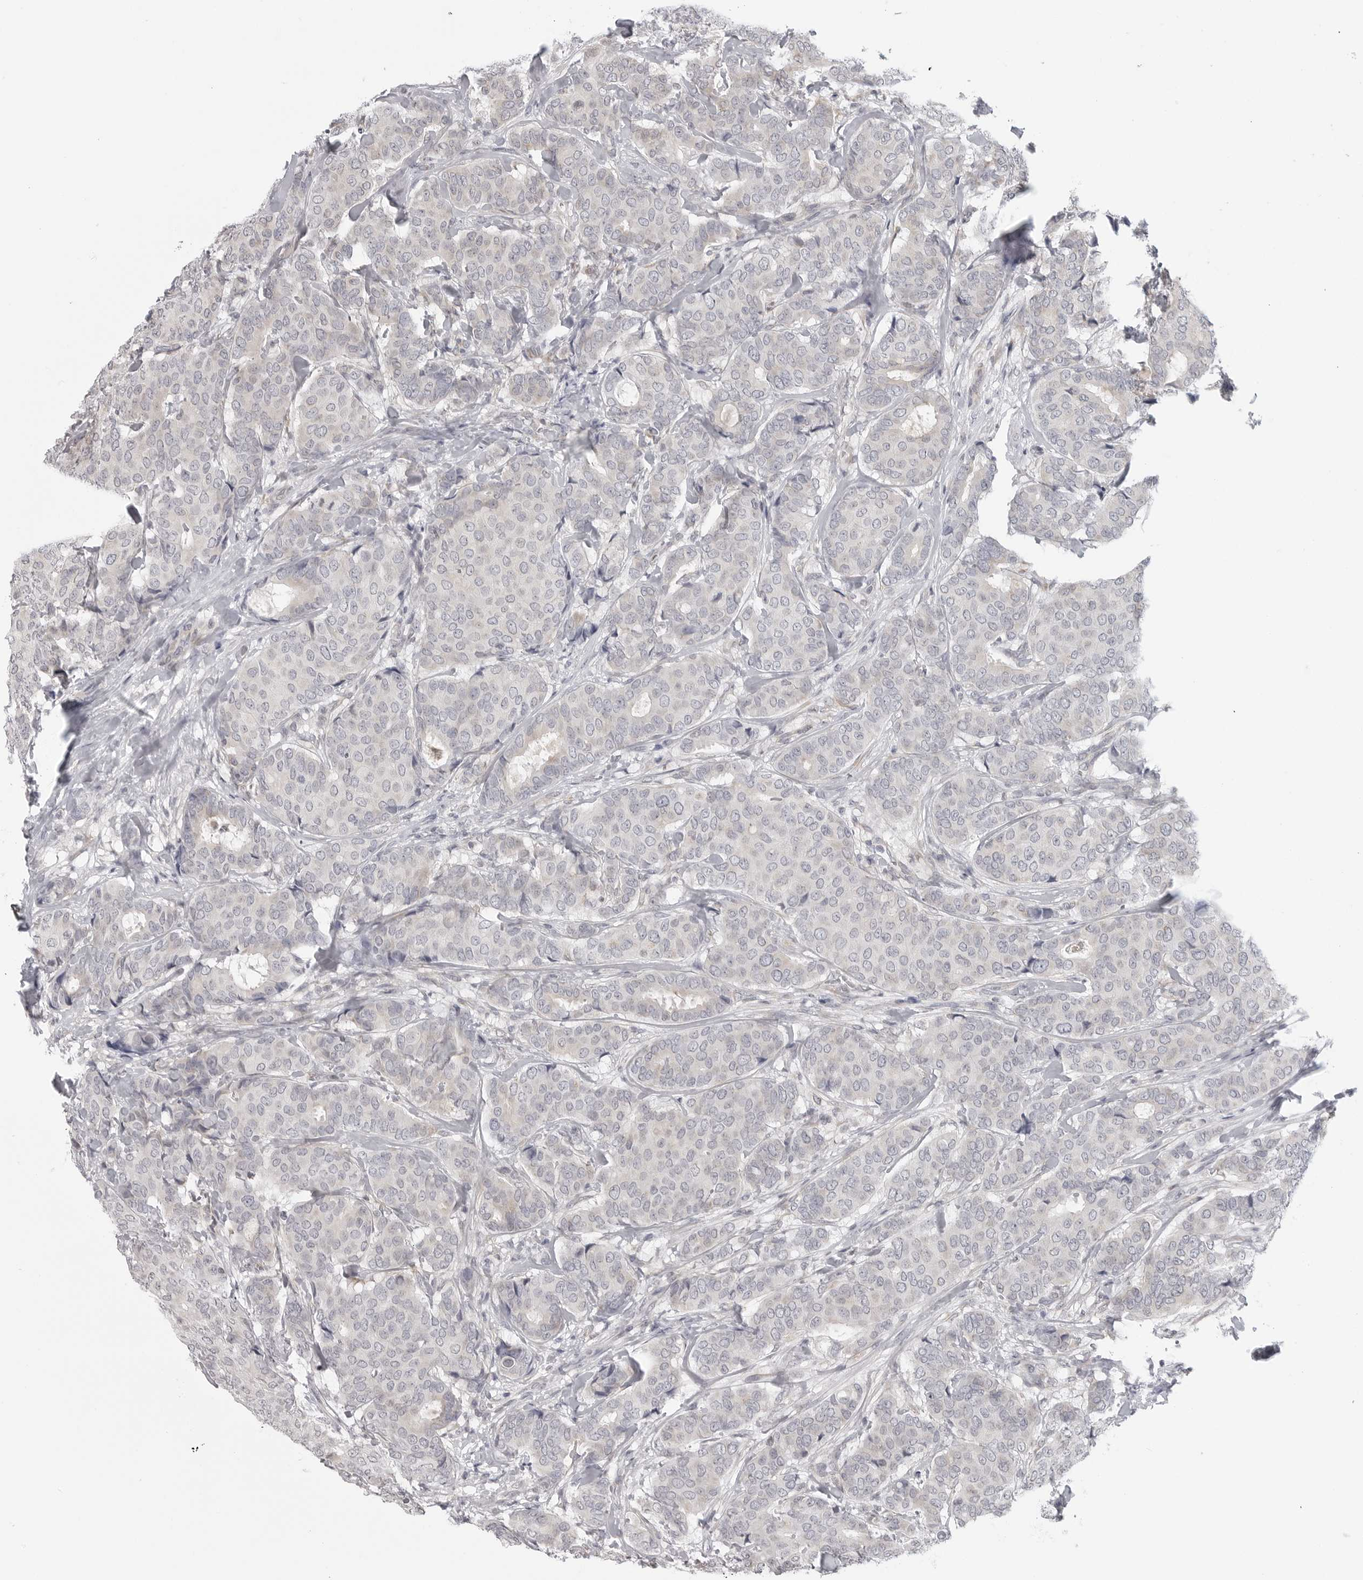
{"staining": {"intensity": "negative", "quantity": "none", "location": "none"}, "tissue": "breast cancer", "cell_type": "Tumor cells", "image_type": "cancer", "snomed": [{"axis": "morphology", "description": "Duct carcinoma"}, {"axis": "topography", "description": "Breast"}], "caption": "Immunohistochemistry (IHC) of human breast intraductal carcinoma reveals no expression in tumor cells.", "gene": "MAP7D1", "patient": {"sex": "female", "age": 75}}